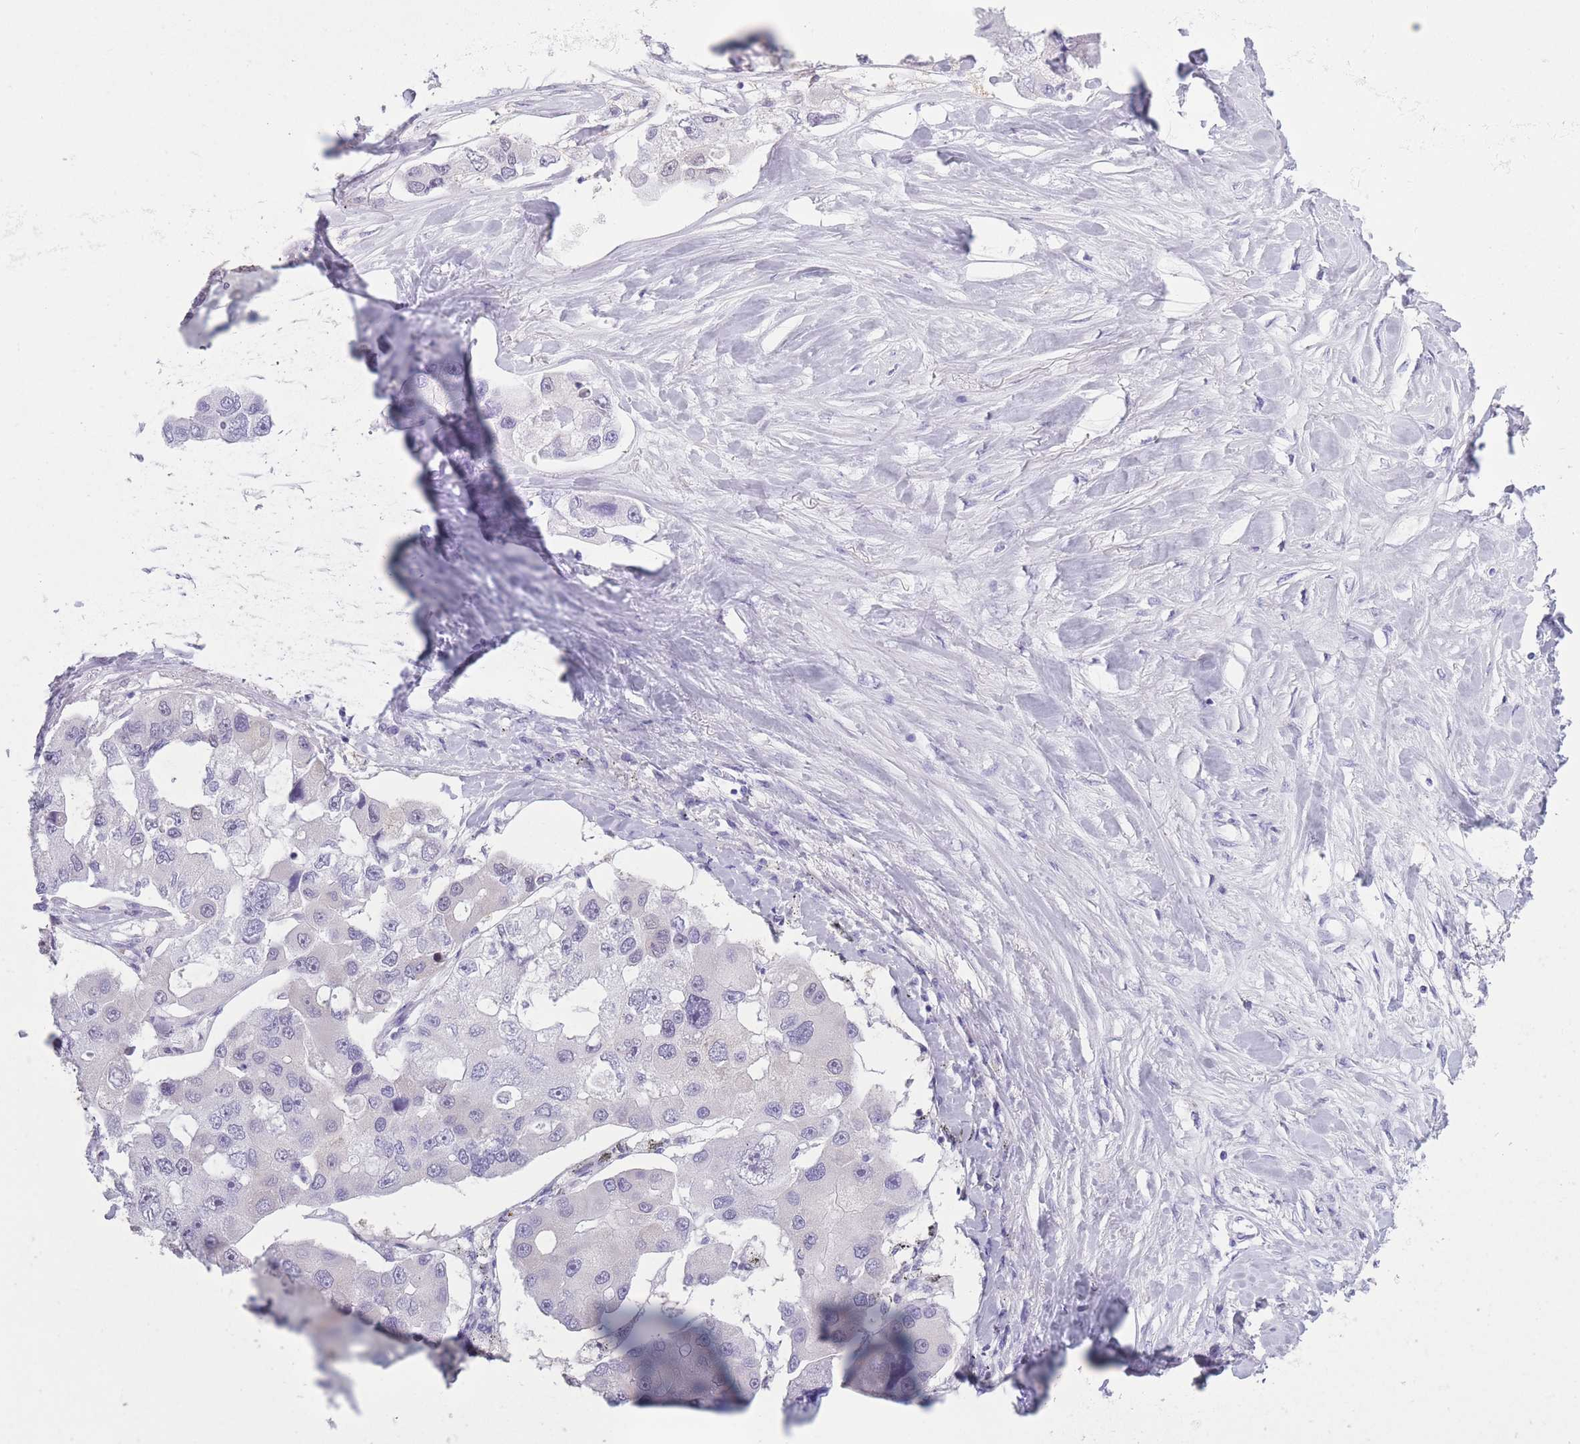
{"staining": {"intensity": "negative", "quantity": "none", "location": "none"}, "tissue": "lung cancer", "cell_type": "Tumor cells", "image_type": "cancer", "snomed": [{"axis": "morphology", "description": "Adenocarcinoma, NOS"}, {"axis": "topography", "description": "Lung"}], "caption": "Immunohistochemical staining of lung adenocarcinoma reveals no significant expression in tumor cells. The staining was performed using DAB to visualize the protein expression in brown, while the nuclei were stained in blue with hematoxylin (Magnification: 20x).", "gene": "OR7C1", "patient": {"sex": "female", "age": 54}}